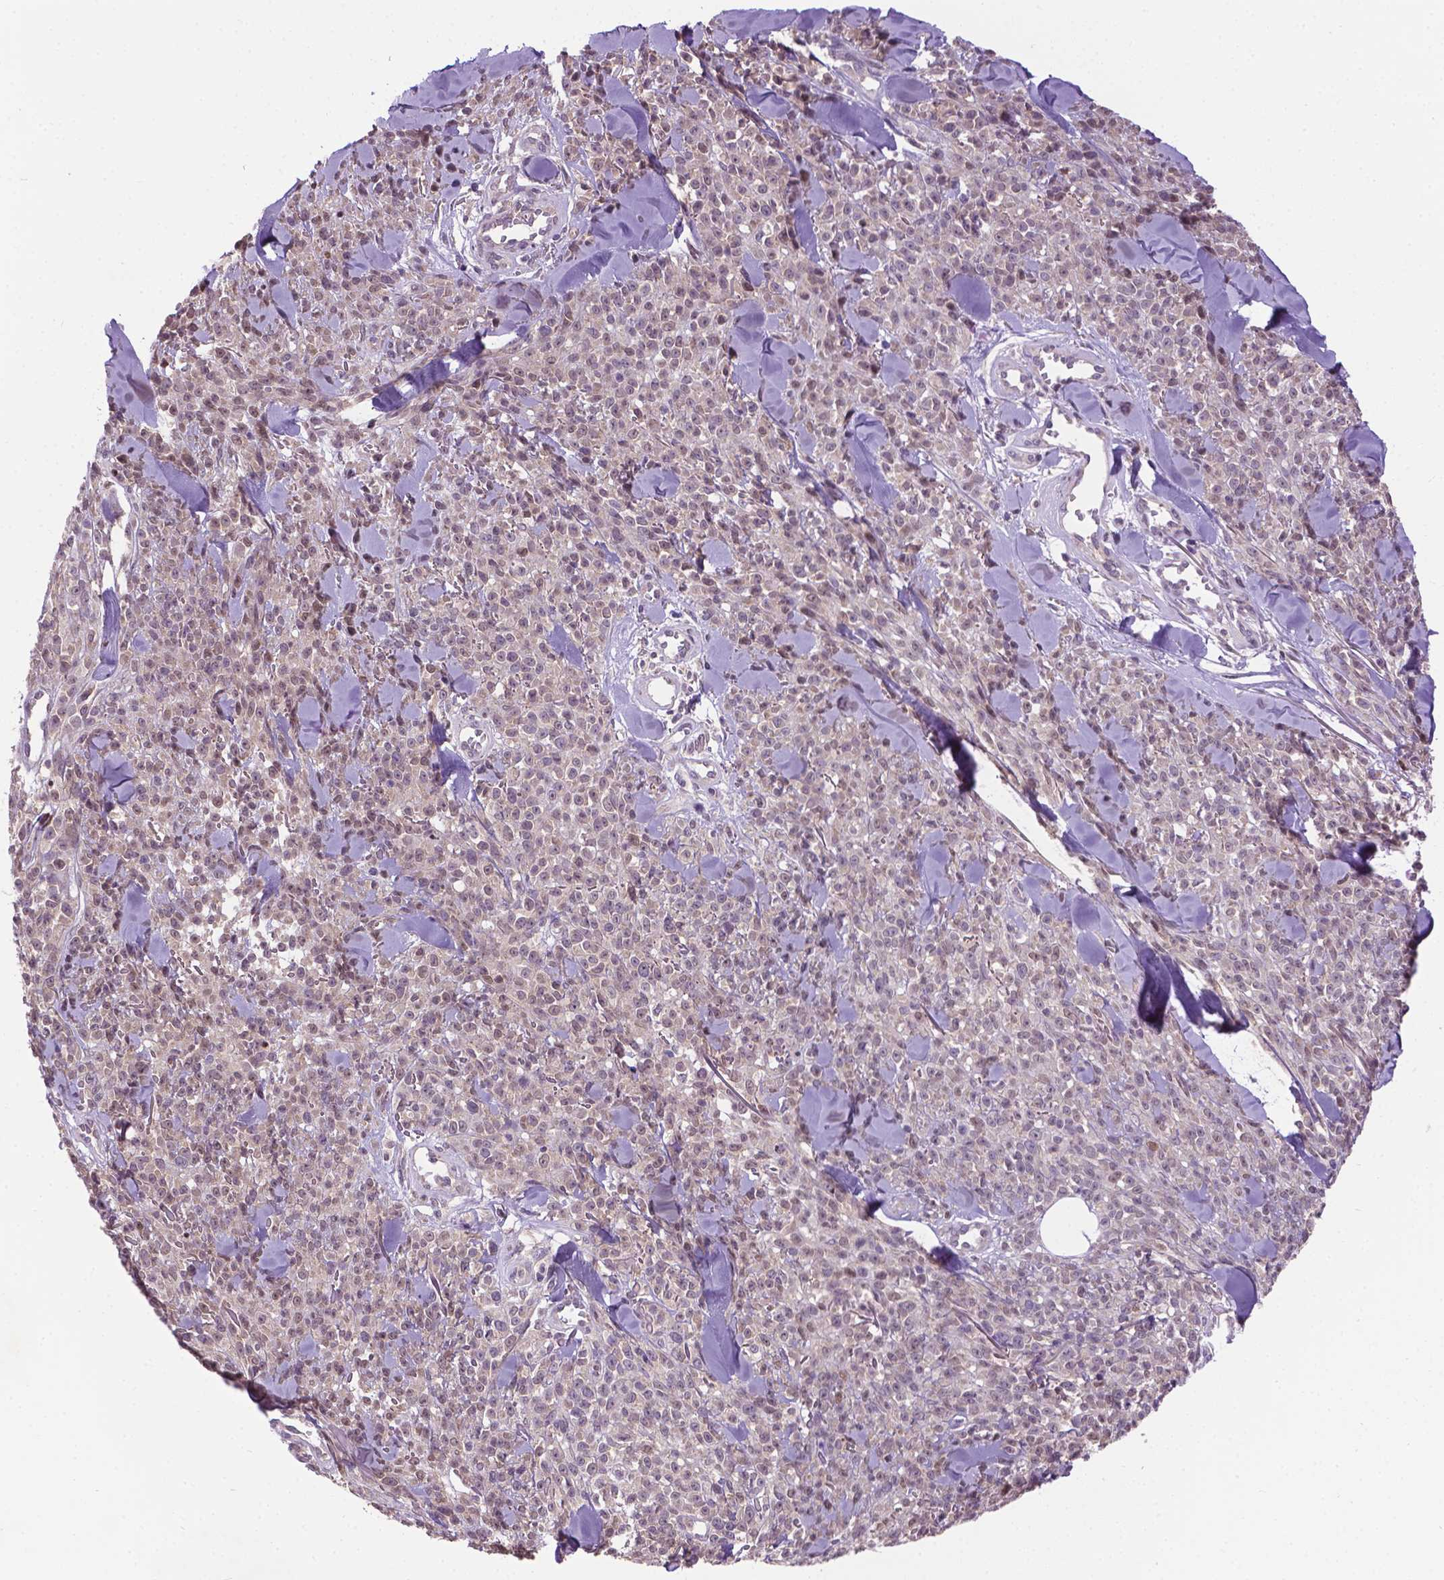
{"staining": {"intensity": "negative", "quantity": "none", "location": "none"}, "tissue": "melanoma", "cell_type": "Tumor cells", "image_type": "cancer", "snomed": [{"axis": "morphology", "description": "Malignant melanoma, NOS"}, {"axis": "topography", "description": "Skin"}, {"axis": "topography", "description": "Skin of trunk"}], "caption": "Melanoma stained for a protein using IHC reveals no expression tumor cells.", "gene": "IRF6", "patient": {"sex": "male", "age": 74}}